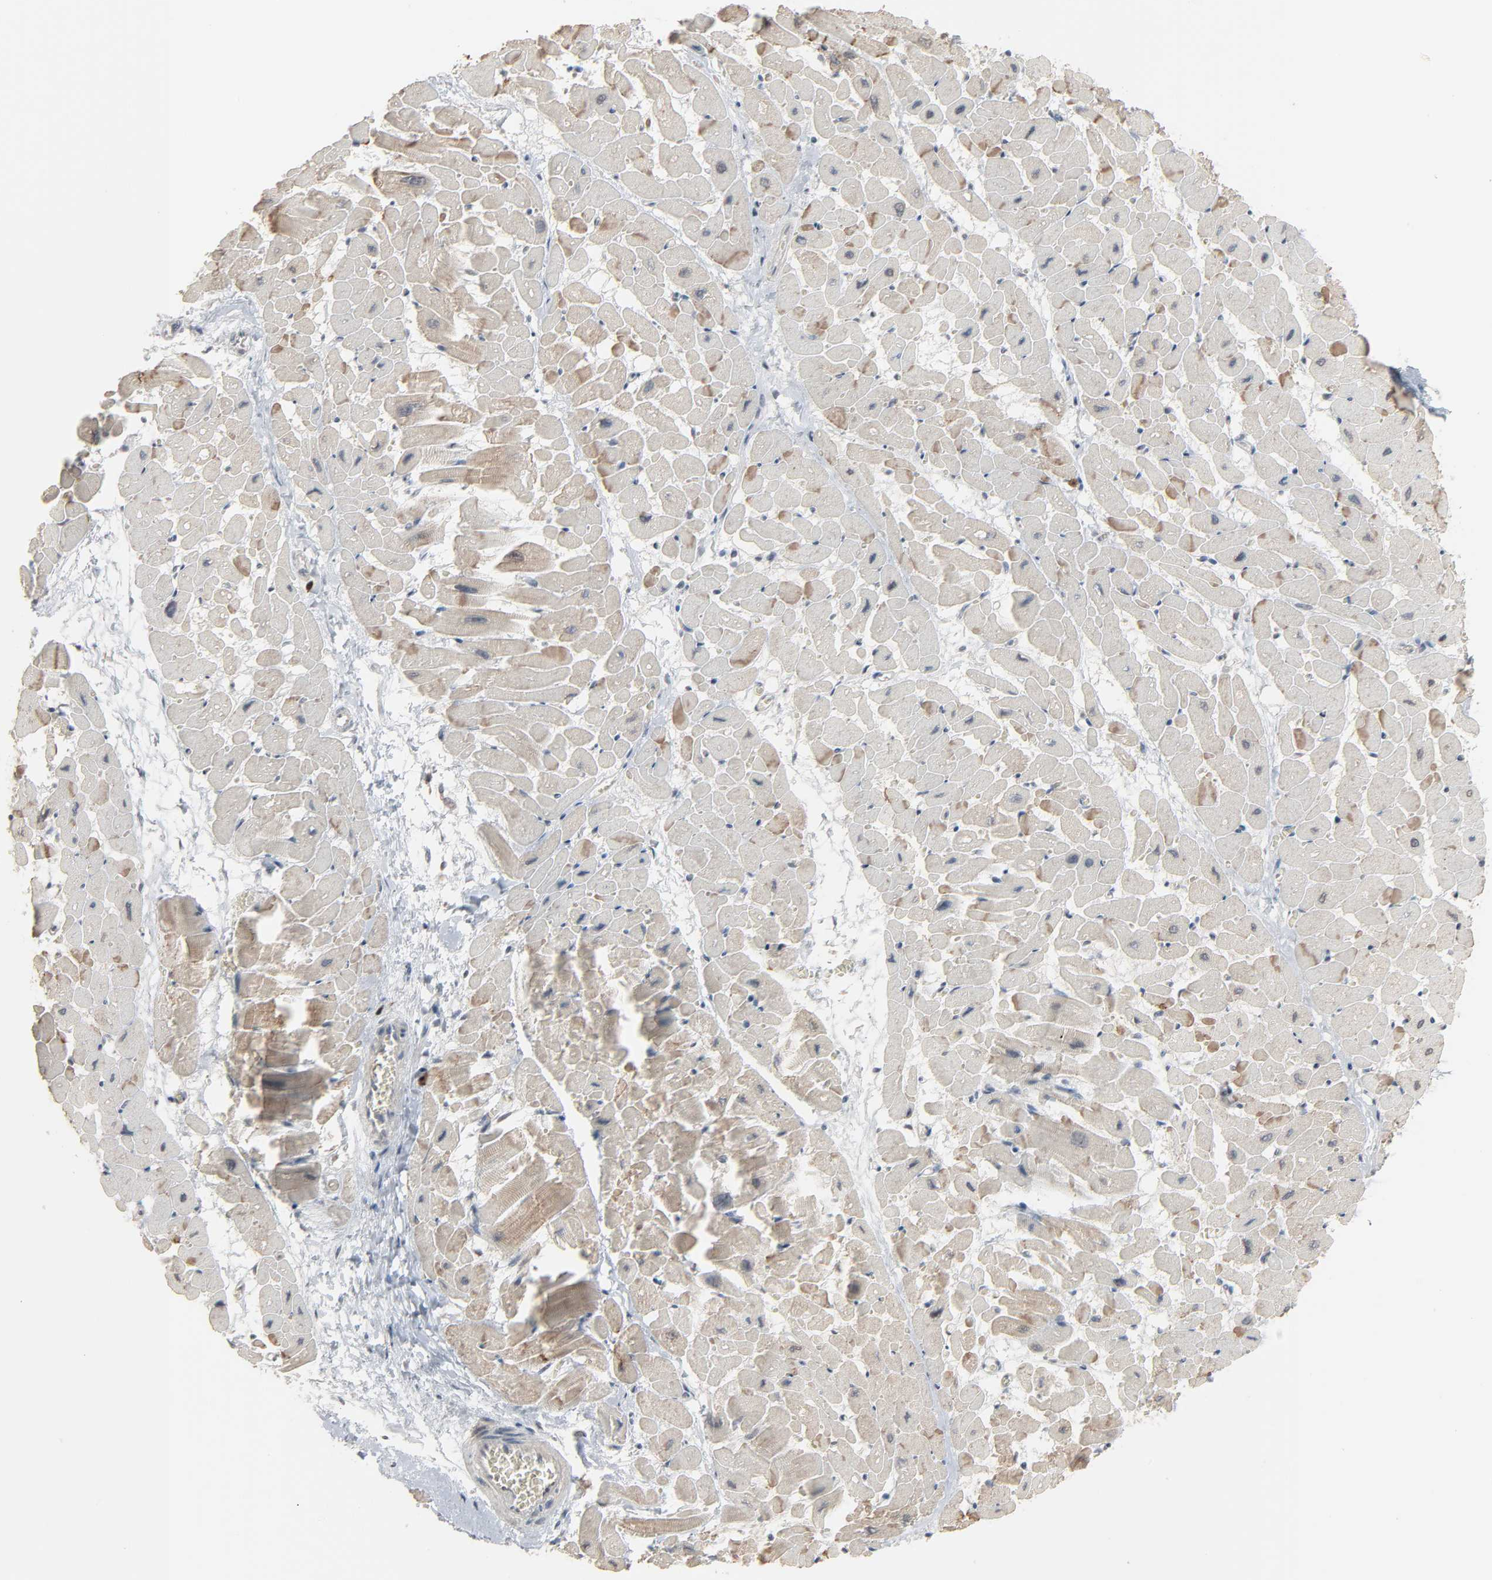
{"staining": {"intensity": "weak", "quantity": ">75%", "location": "cytoplasmic/membranous"}, "tissue": "heart muscle", "cell_type": "Cardiomyocytes", "image_type": "normal", "snomed": [{"axis": "morphology", "description": "Normal tissue, NOS"}, {"axis": "topography", "description": "Heart"}], "caption": "Immunohistochemical staining of normal heart muscle exhibits weak cytoplasmic/membranous protein positivity in about >75% of cardiomyocytes. (DAB (3,3'-diaminobenzidine) = brown stain, brightfield microscopy at high magnification).", "gene": "DOCK8", "patient": {"sex": "male", "age": 45}}